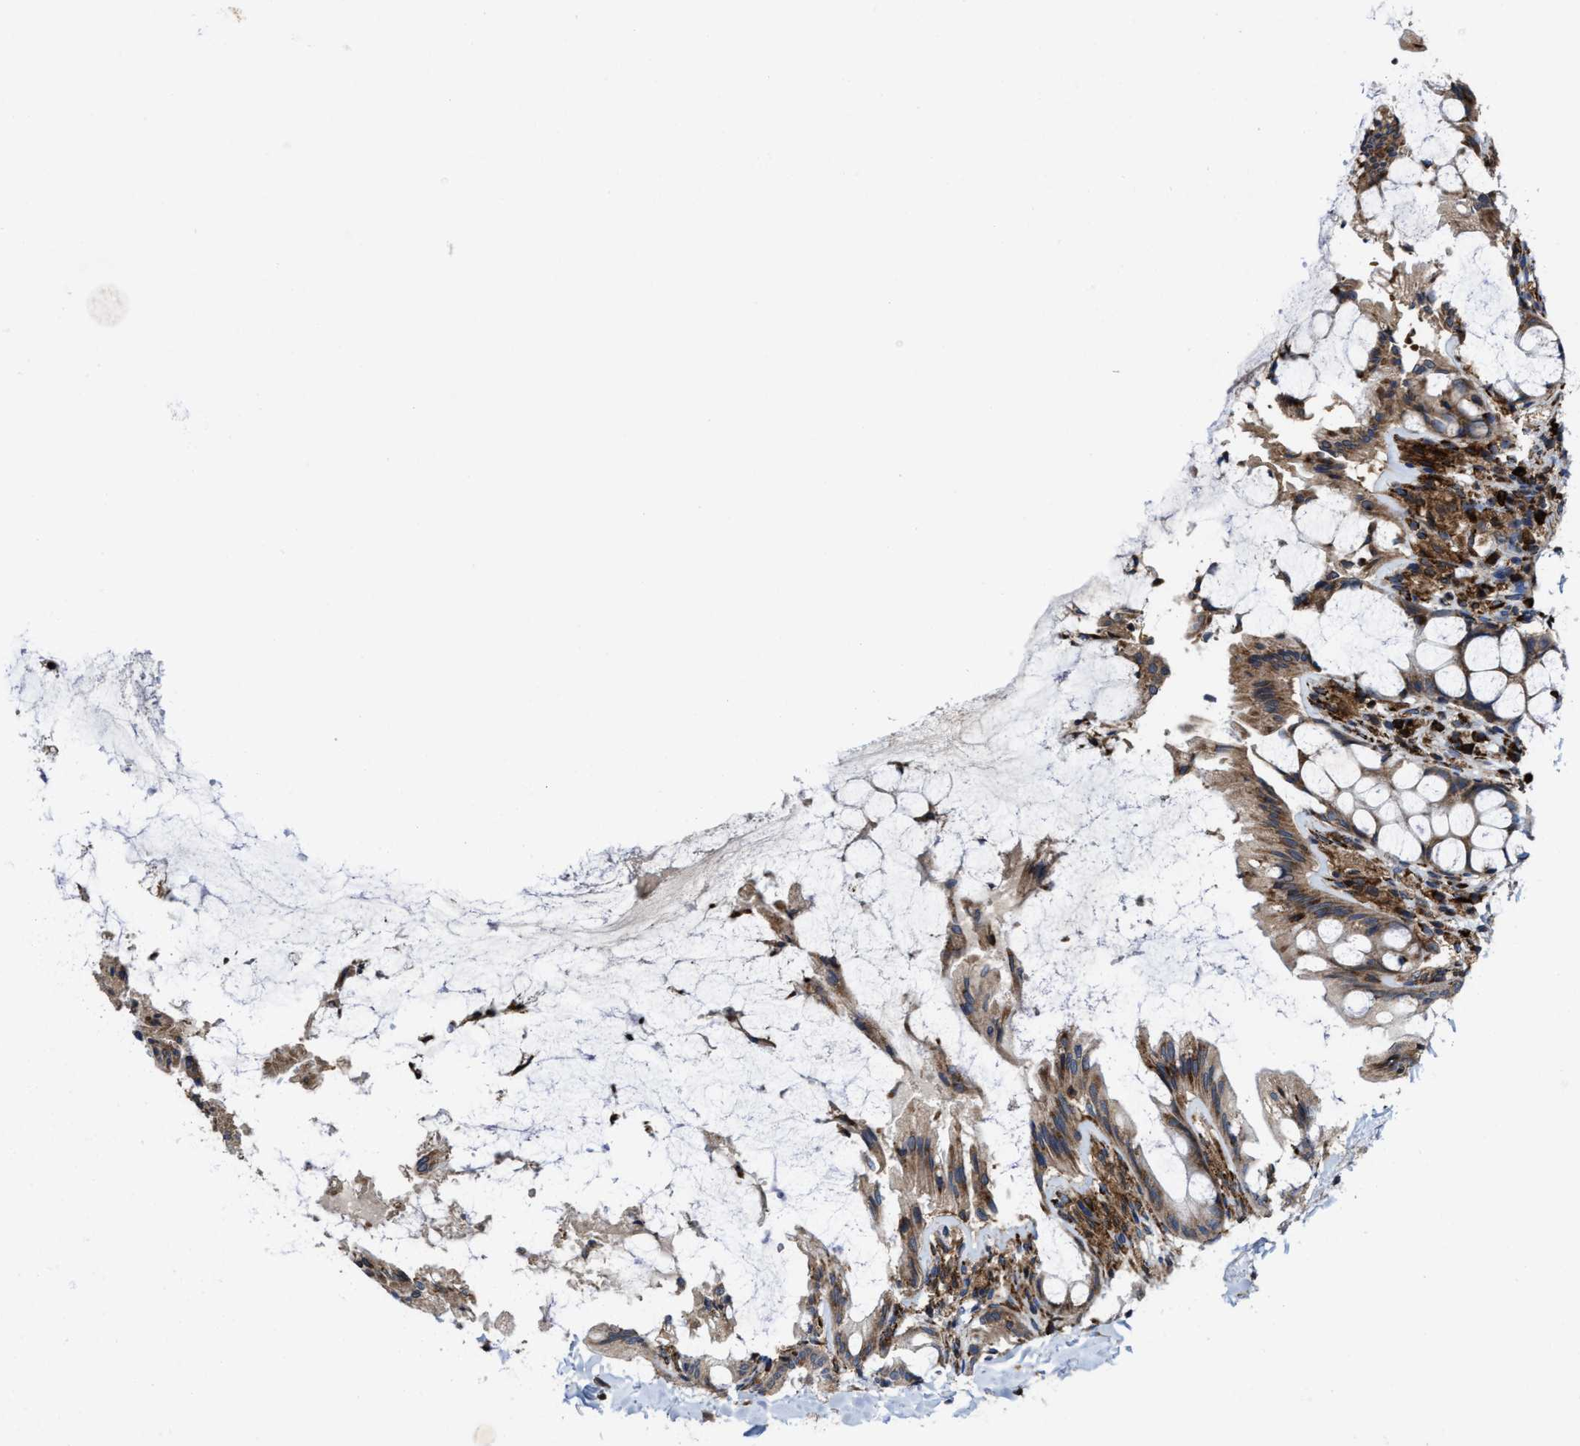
{"staining": {"intensity": "moderate", "quantity": ">75%", "location": "cytoplasmic/membranous"}, "tissue": "colon", "cell_type": "Endothelial cells", "image_type": "normal", "snomed": [{"axis": "morphology", "description": "Normal tissue, NOS"}, {"axis": "topography", "description": "Colon"}], "caption": "DAB (3,3'-diaminobenzidine) immunohistochemical staining of unremarkable colon demonstrates moderate cytoplasmic/membranous protein expression in about >75% of endothelial cells. The staining was performed using DAB (3,3'-diaminobenzidine), with brown indicating positive protein expression. Nuclei are stained blue with hematoxylin.", "gene": "FGD3", "patient": {"sex": "male", "age": 47}}